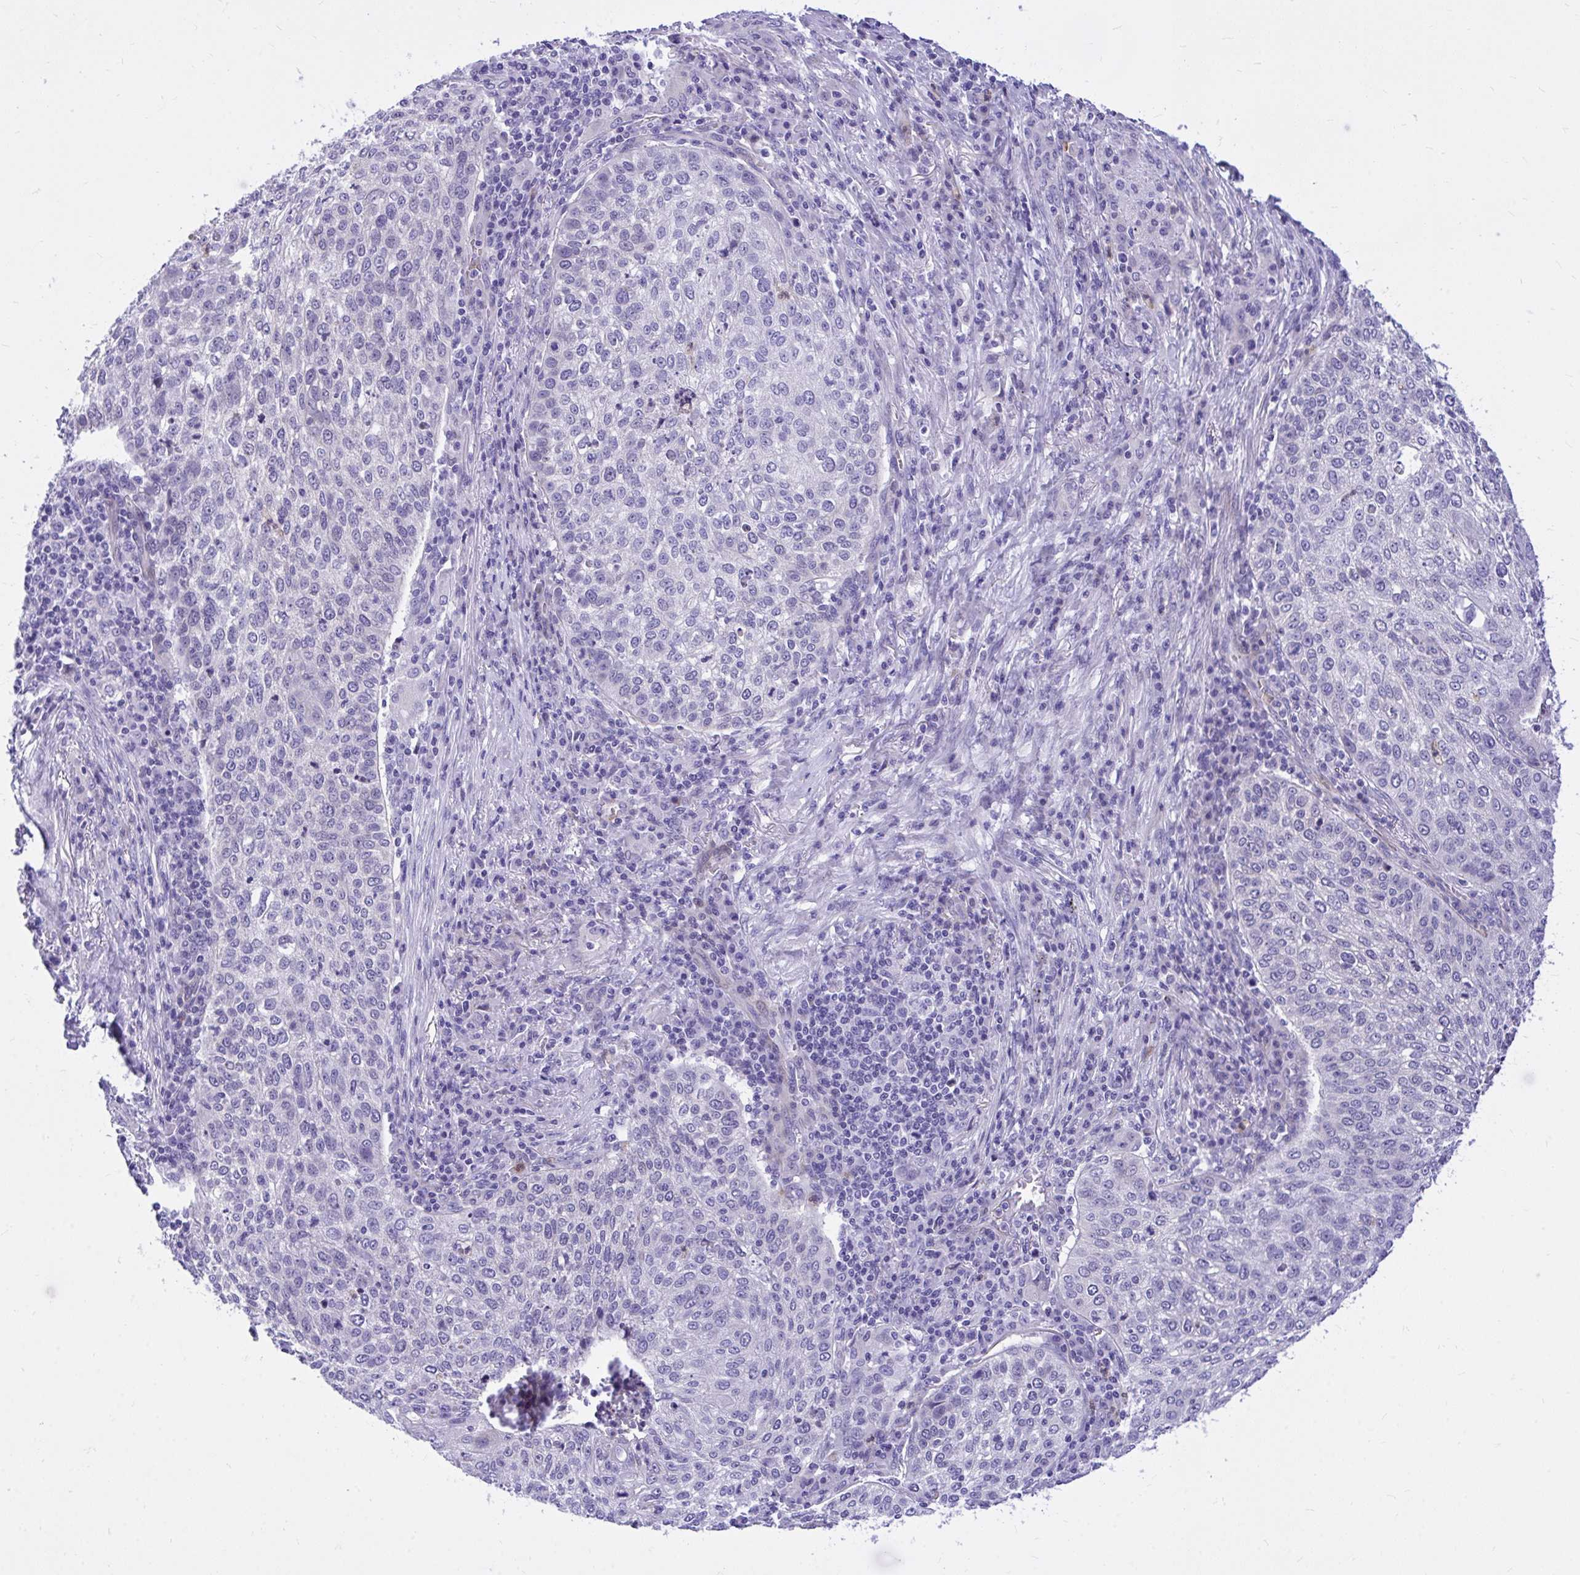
{"staining": {"intensity": "negative", "quantity": "none", "location": "none"}, "tissue": "lung cancer", "cell_type": "Tumor cells", "image_type": "cancer", "snomed": [{"axis": "morphology", "description": "Squamous cell carcinoma, NOS"}, {"axis": "topography", "description": "Lung"}], "caption": "Immunohistochemistry micrograph of neoplastic tissue: human lung cancer (squamous cell carcinoma) stained with DAB displays no significant protein staining in tumor cells. (Immunohistochemistry (ihc), brightfield microscopy, high magnification).", "gene": "ADAMTSL1", "patient": {"sex": "male", "age": 63}}